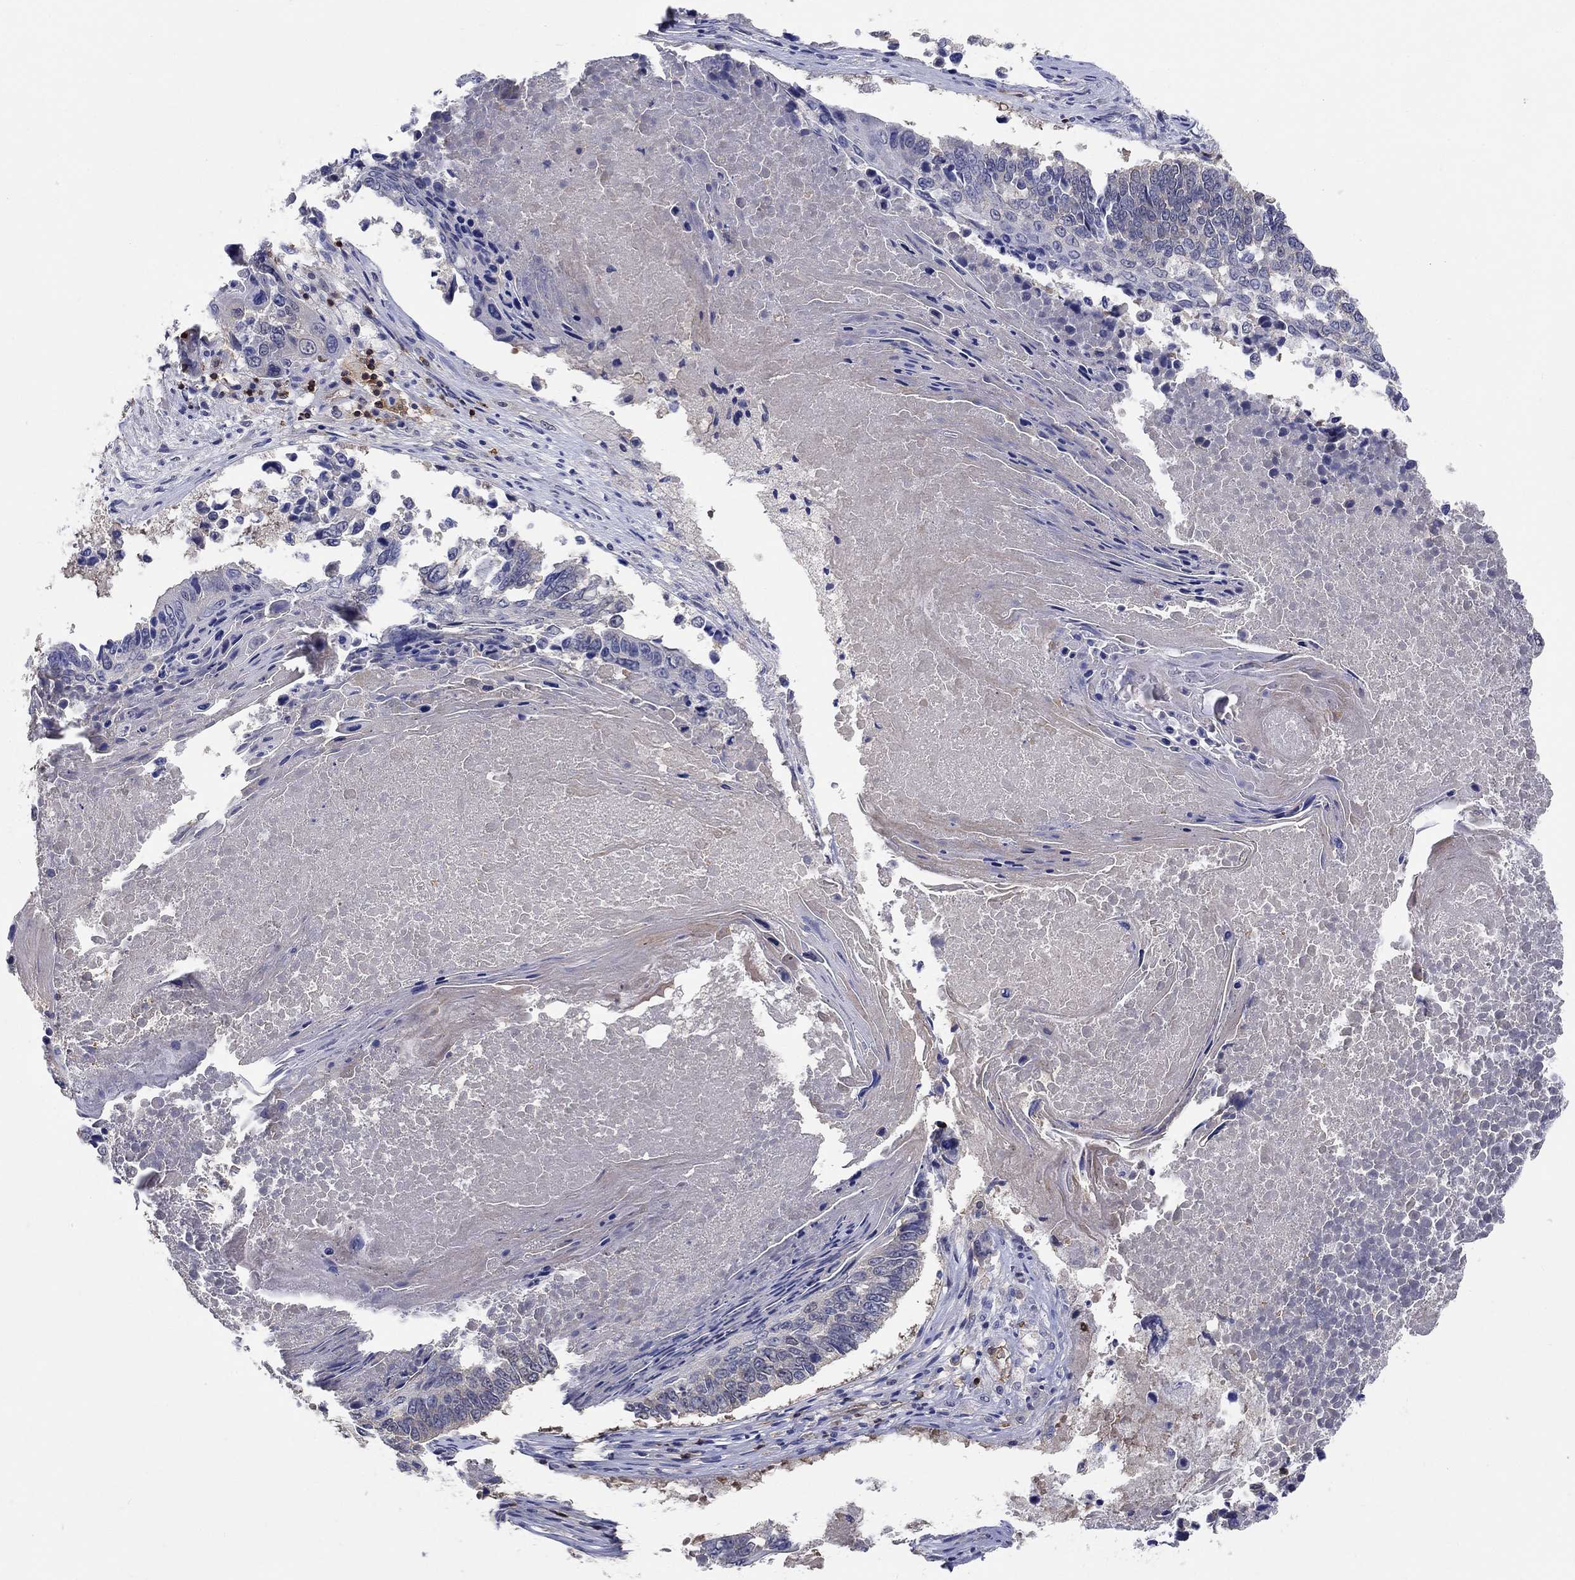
{"staining": {"intensity": "negative", "quantity": "none", "location": "none"}, "tissue": "lung cancer", "cell_type": "Tumor cells", "image_type": "cancer", "snomed": [{"axis": "morphology", "description": "Squamous cell carcinoma, NOS"}, {"axis": "topography", "description": "Lung"}], "caption": "This photomicrograph is of squamous cell carcinoma (lung) stained with immunohistochemistry to label a protein in brown with the nuclei are counter-stained blue. There is no staining in tumor cells. (DAB immunohistochemistry (IHC) with hematoxylin counter stain).", "gene": "AGFG2", "patient": {"sex": "male", "age": 73}}